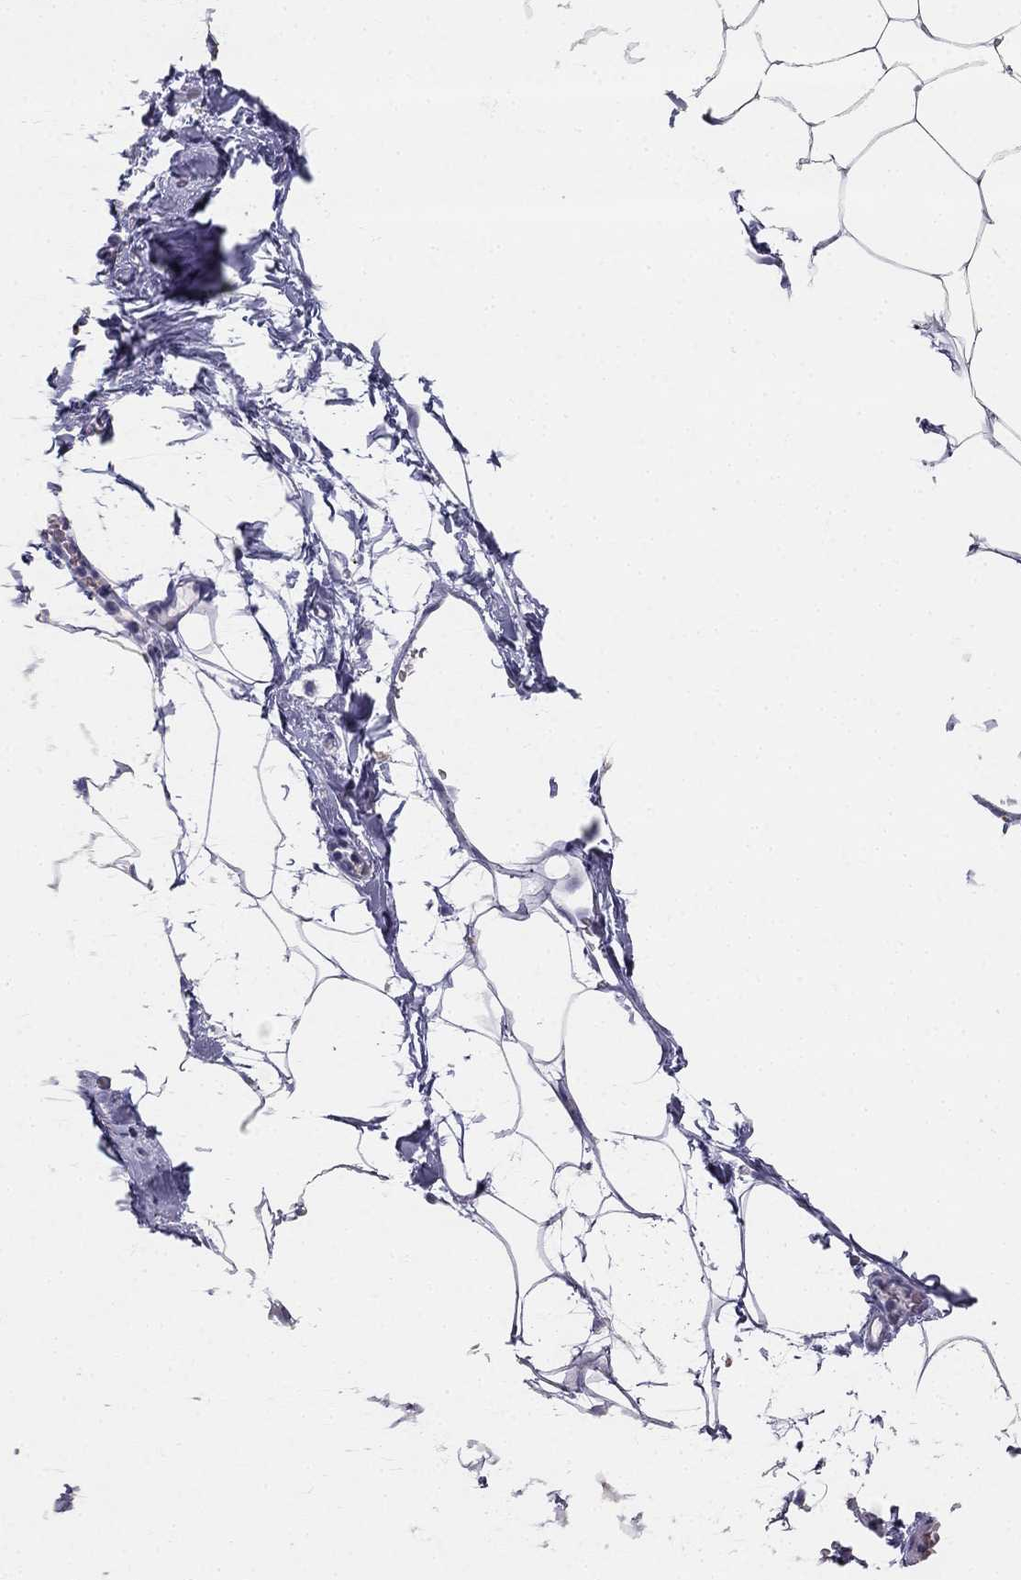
{"staining": {"intensity": "negative", "quantity": "none", "location": "none"}, "tissue": "adipose tissue", "cell_type": "Adipocytes", "image_type": "normal", "snomed": [{"axis": "morphology", "description": "Normal tissue, NOS"}, {"axis": "topography", "description": "Adipose tissue"}], "caption": "This is an immunohistochemistry photomicrograph of benign human adipose tissue. There is no positivity in adipocytes.", "gene": "ALOXE3", "patient": {"sex": "male", "age": 57}}